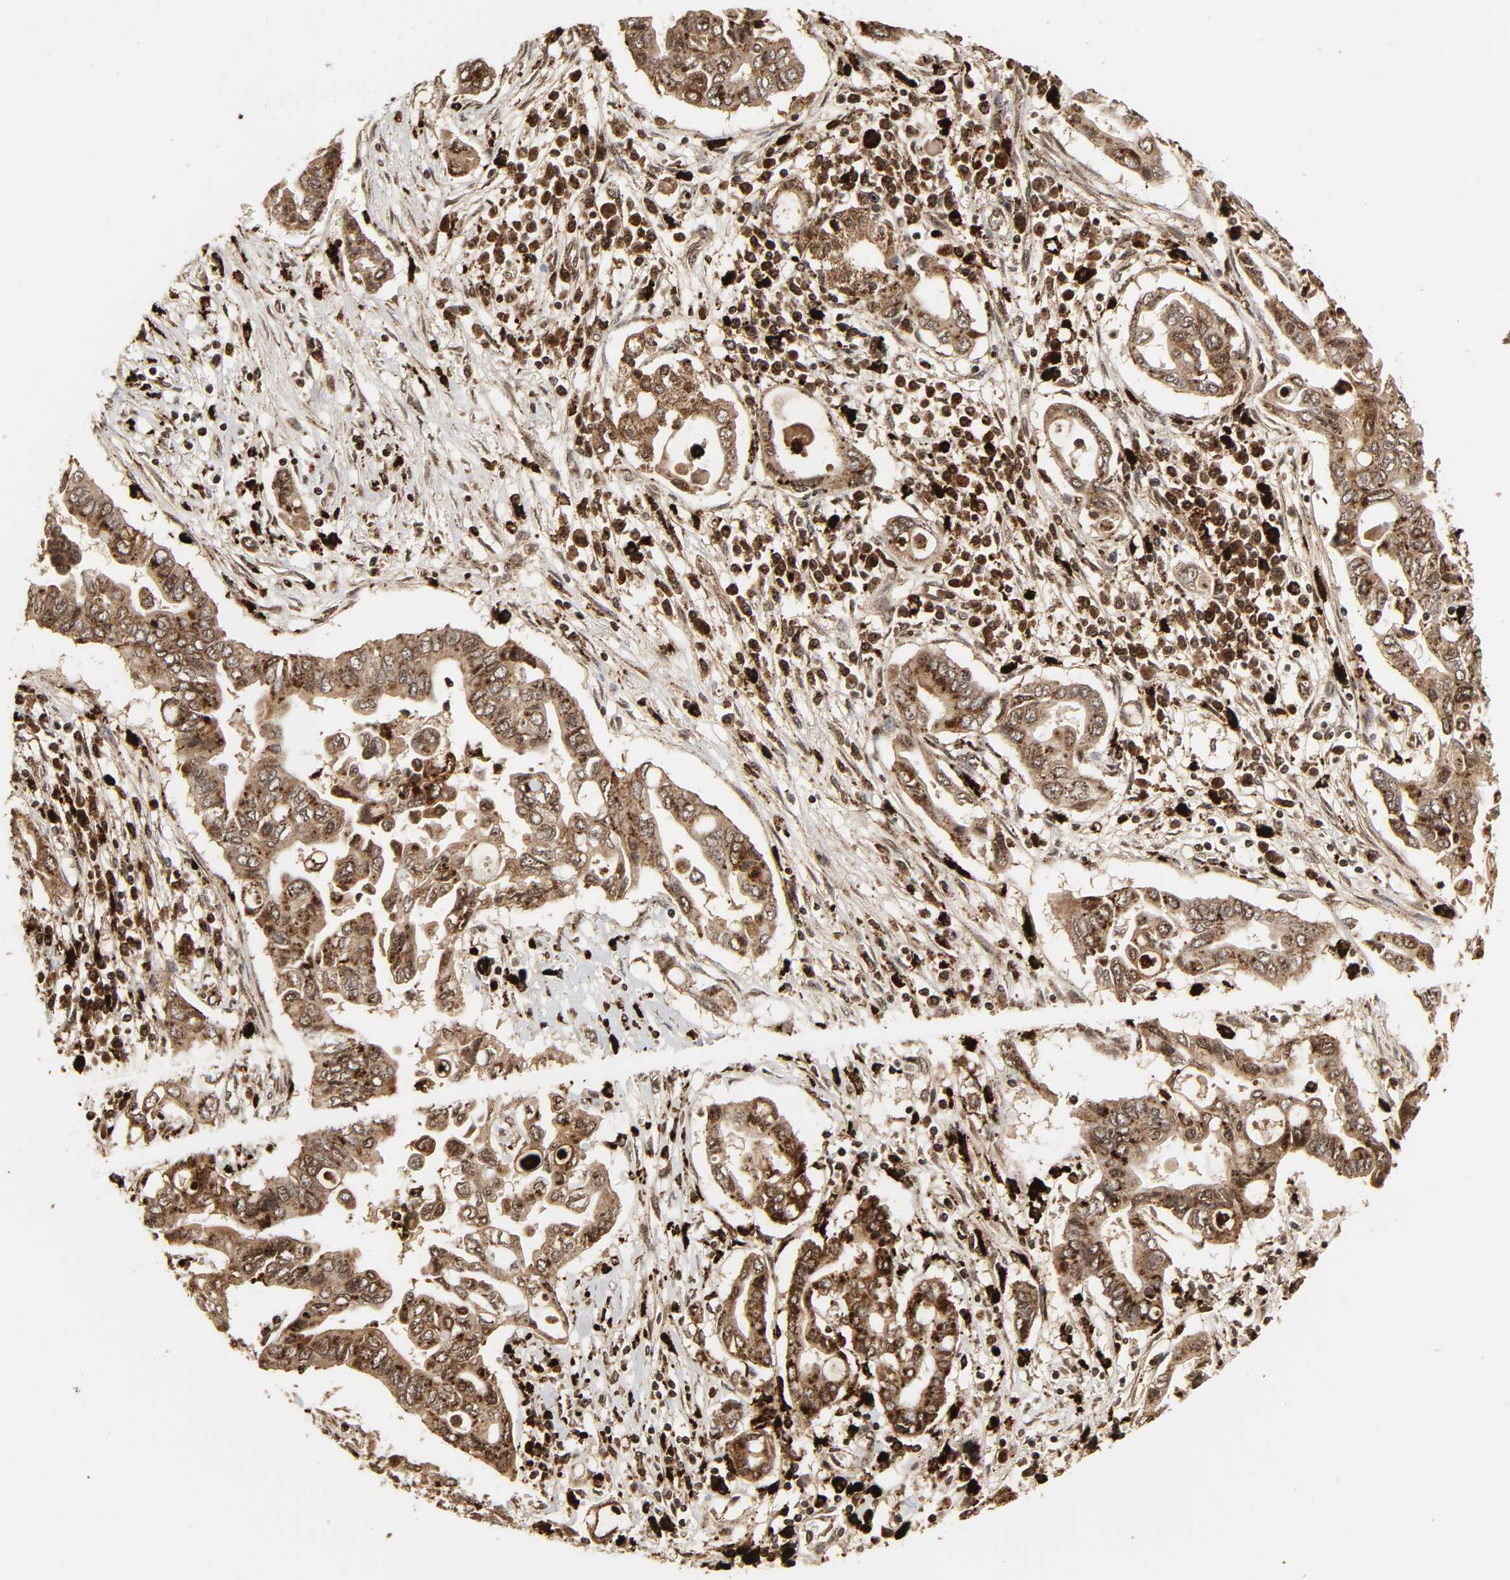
{"staining": {"intensity": "strong", "quantity": ">75%", "location": "cytoplasmic/membranous"}, "tissue": "pancreatic cancer", "cell_type": "Tumor cells", "image_type": "cancer", "snomed": [{"axis": "morphology", "description": "Adenocarcinoma, NOS"}, {"axis": "topography", "description": "Pancreas"}], "caption": "Pancreatic adenocarcinoma tissue exhibits strong cytoplasmic/membranous expression in about >75% of tumor cells (brown staining indicates protein expression, while blue staining denotes nuclei).", "gene": "PSAP", "patient": {"sex": "female", "age": 57}}